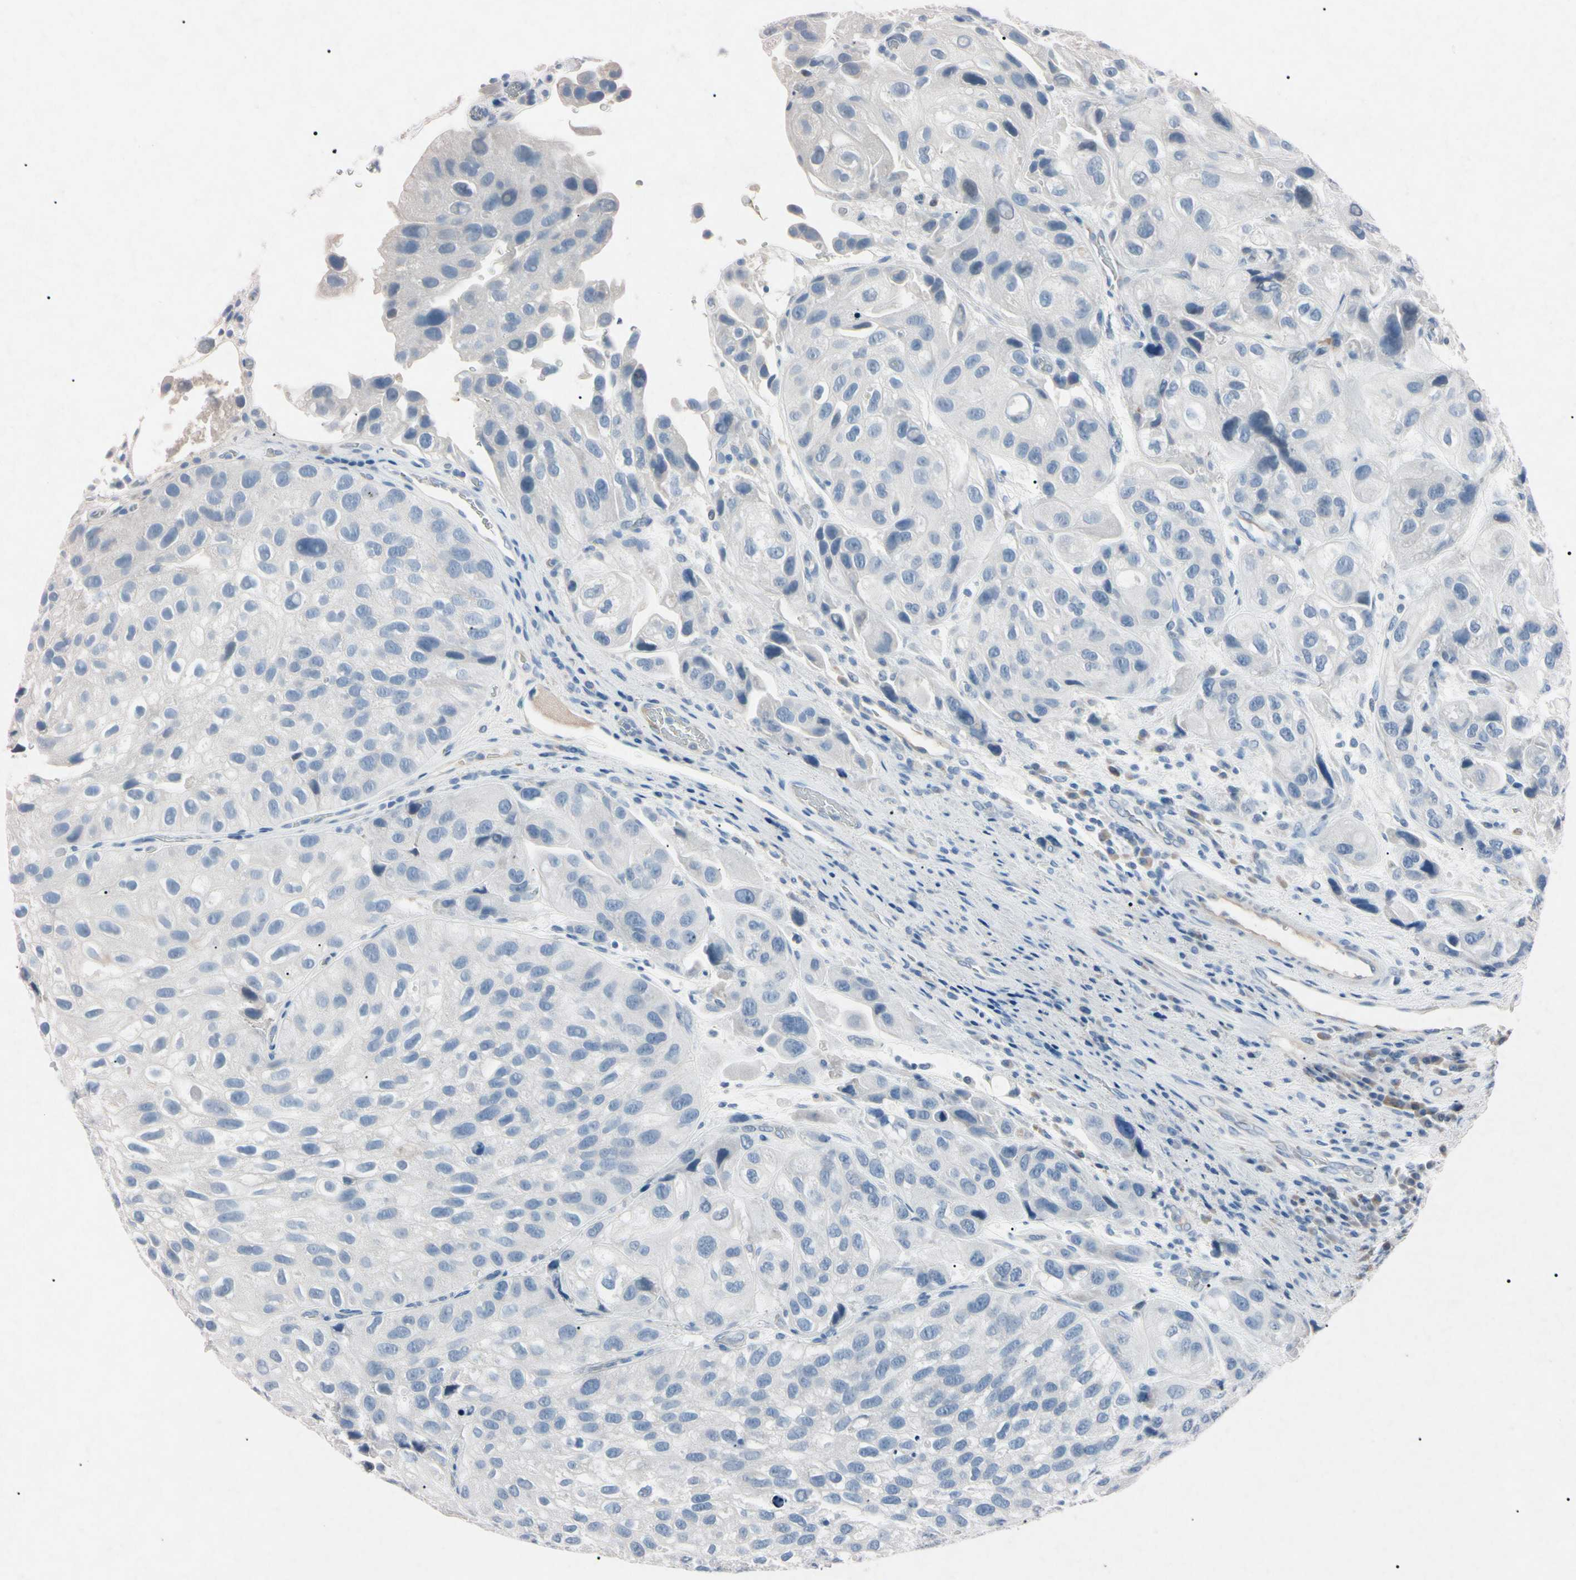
{"staining": {"intensity": "negative", "quantity": "none", "location": "none"}, "tissue": "urothelial cancer", "cell_type": "Tumor cells", "image_type": "cancer", "snomed": [{"axis": "morphology", "description": "Urothelial carcinoma, High grade"}, {"axis": "topography", "description": "Urinary bladder"}], "caption": "Micrograph shows no protein expression in tumor cells of urothelial cancer tissue.", "gene": "ELN", "patient": {"sex": "female", "age": 64}}